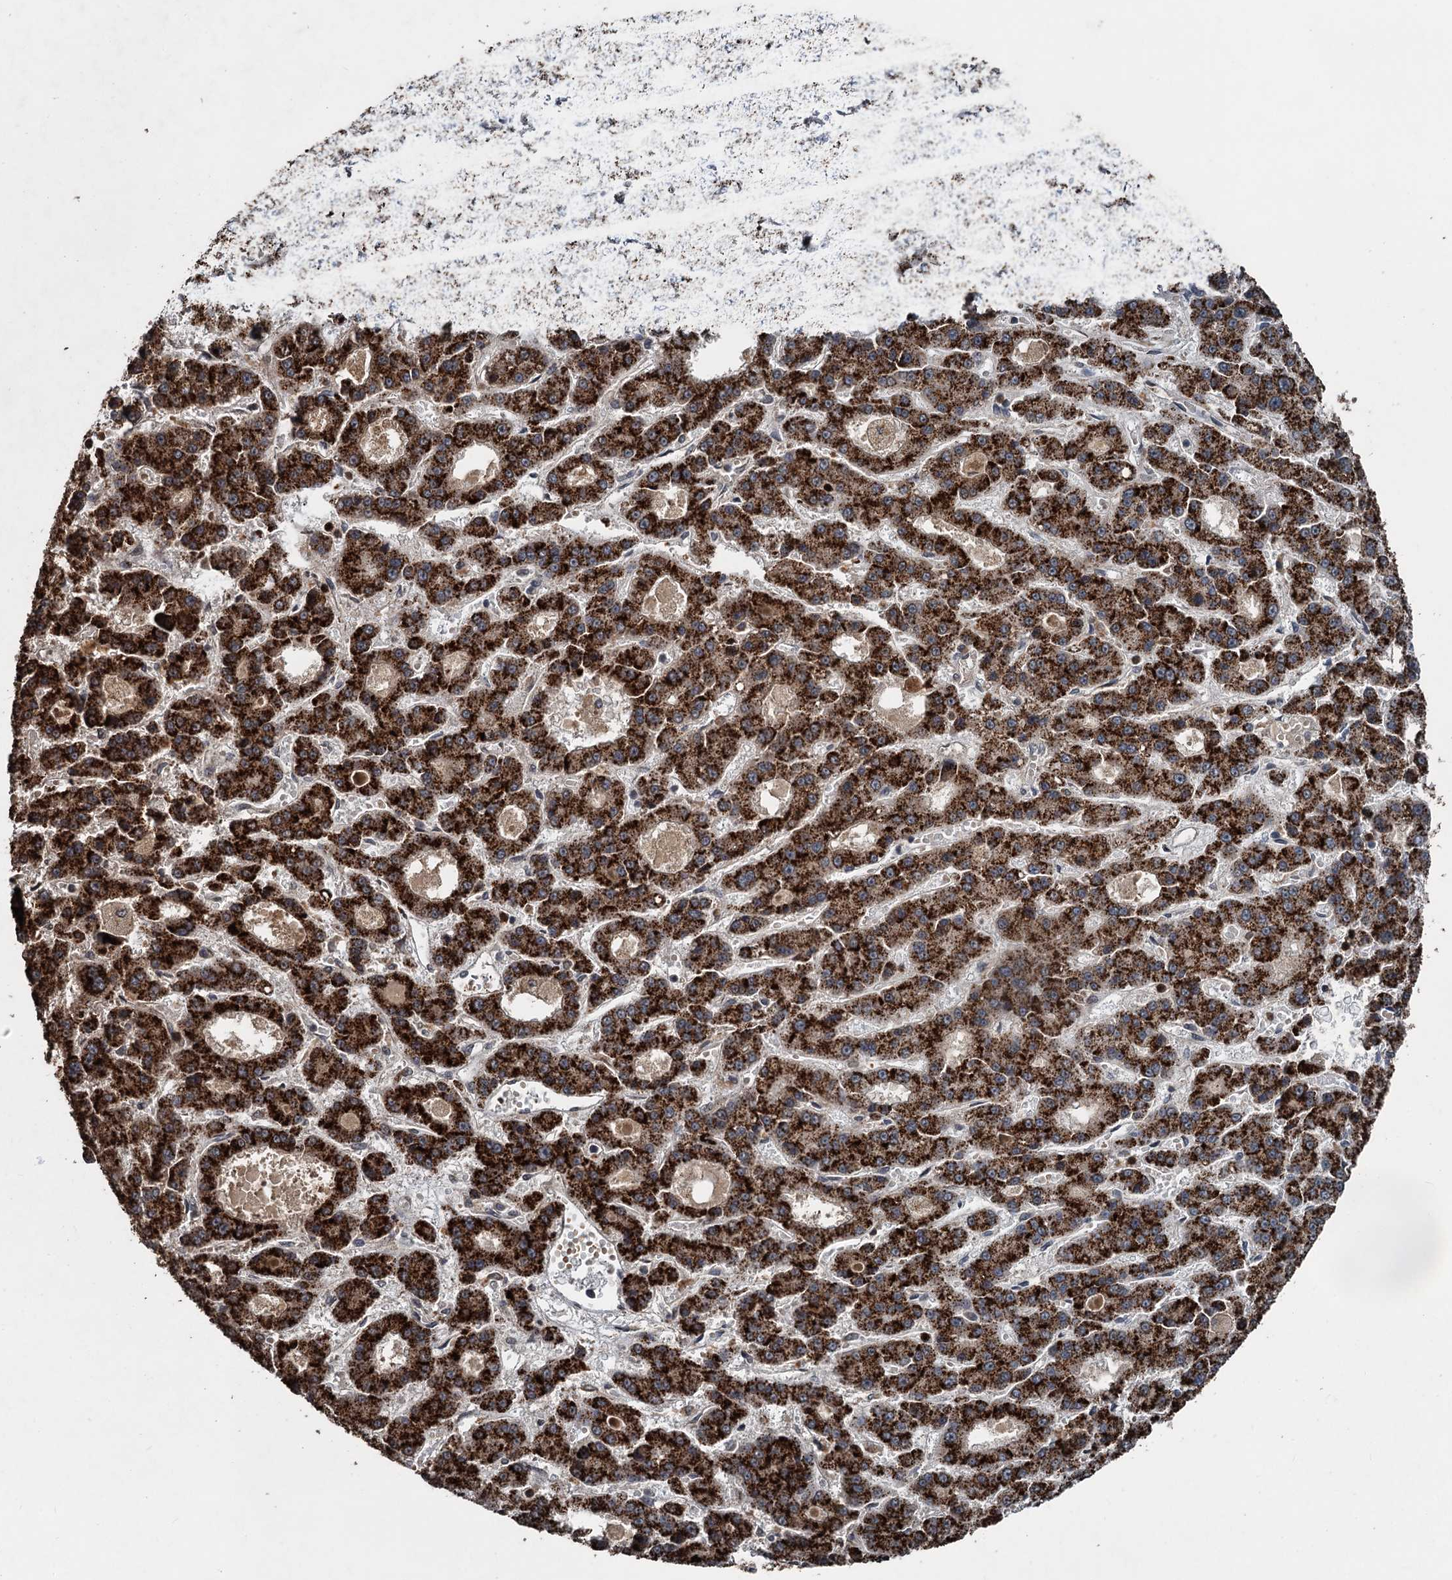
{"staining": {"intensity": "strong", "quantity": ">75%", "location": "cytoplasmic/membranous"}, "tissue": "liver cancer", "cell_type": "Tumor cells", "image_type": "cancer", "snomed": [{"axis": "morphology", "description": "Carcinoma, Hepatocellular, NOS"}, {"axis": "topography", "description": "Liver"}], "caption": "About >75% of tumor cells in human hepatocellular carcinoma (liver) reveal strong cytoplasmic/membranous protein positivity as visualized by brown immunohistochemical staining.", "gene": "N4BP2L2", "patient": {"sex": "male", "age": 70}}